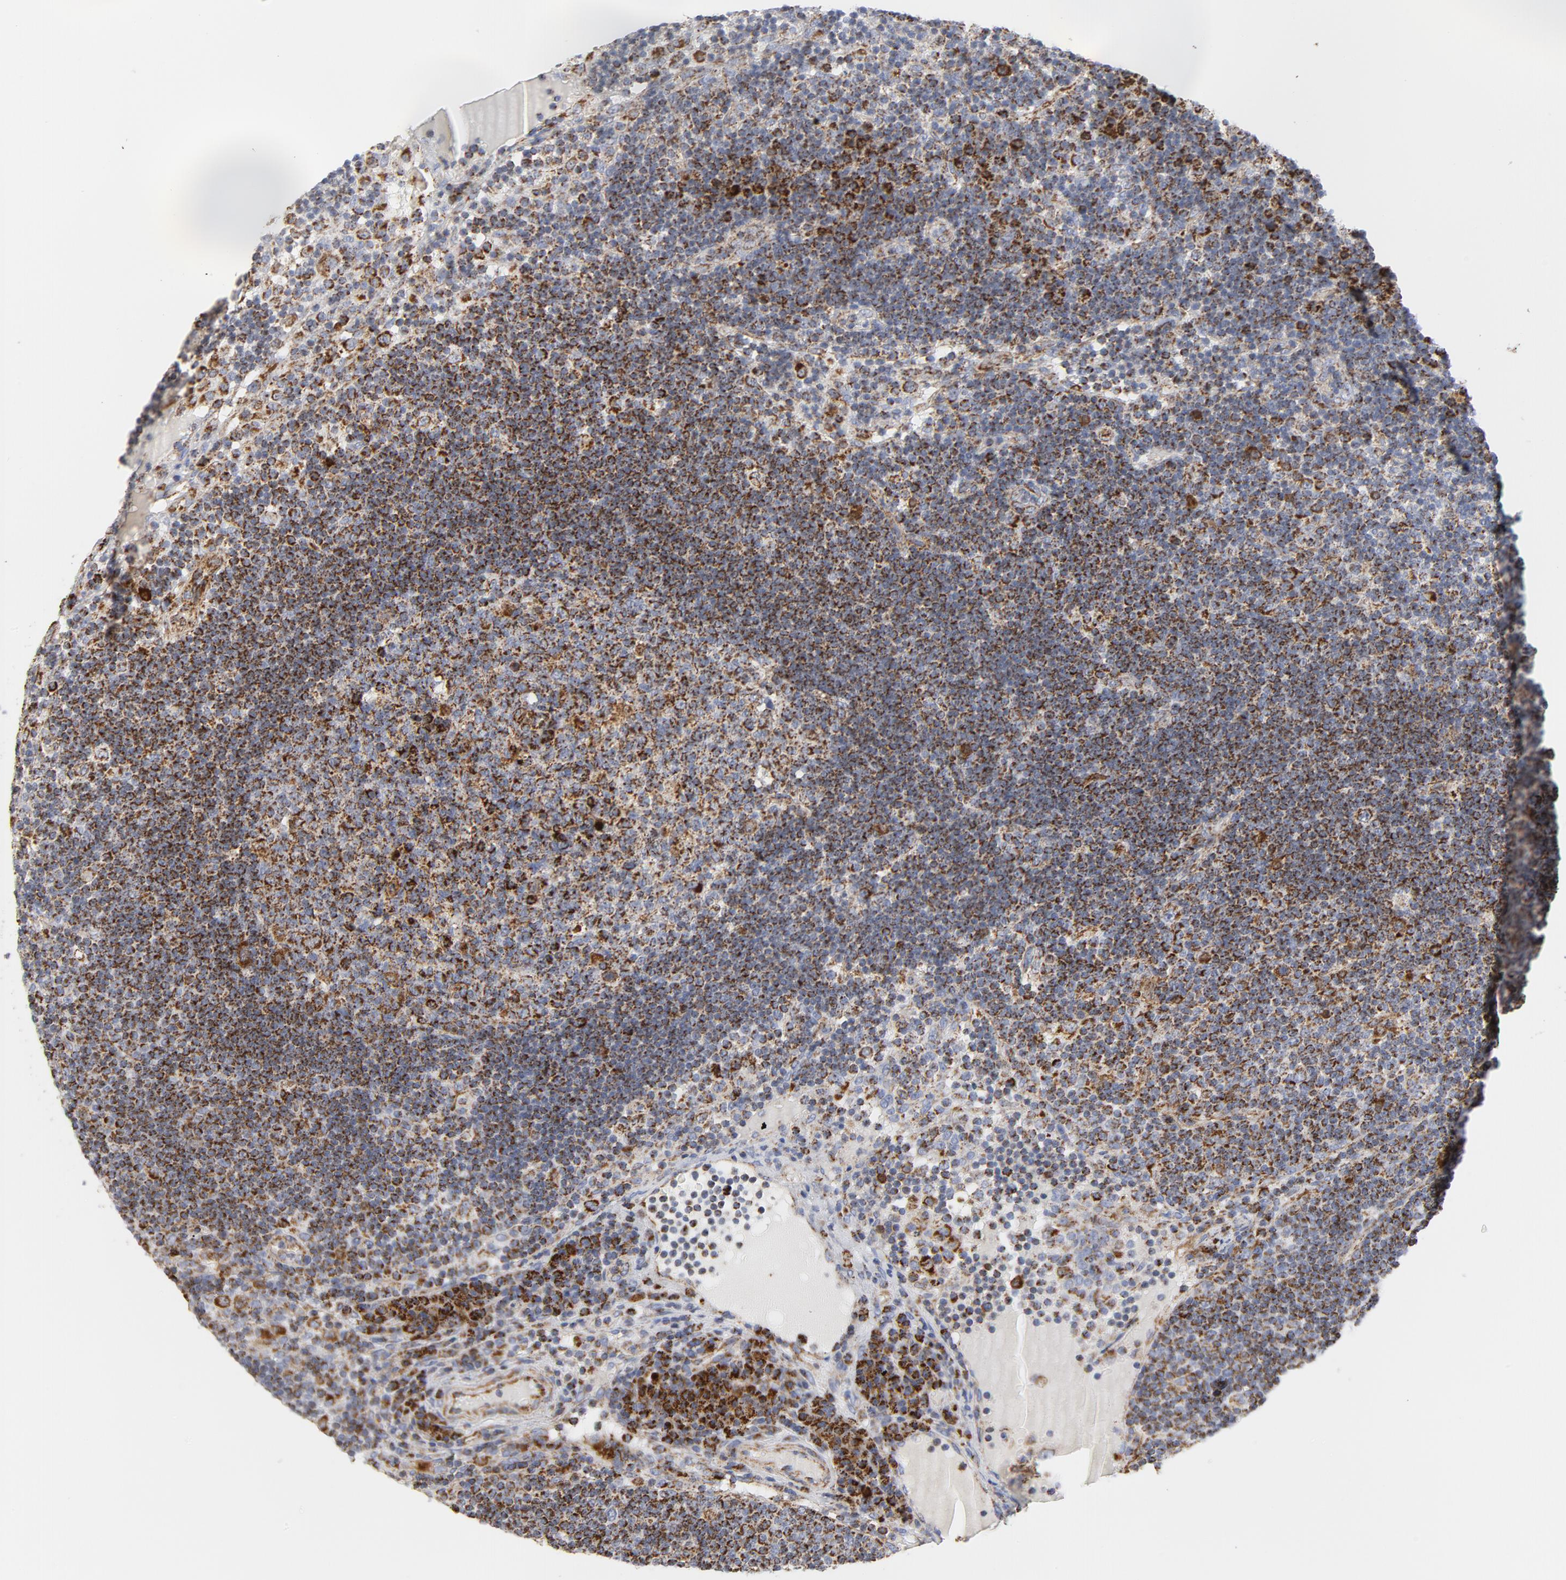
{"staining": {"intensity": "strong", "quantity": ">75%", "location": "cytoplasmic/membranous"}, "tissue": "lymph node", "cell_type": "Germinal center cells", "image_type": "normal", "snomed": [{"axis": "morphology", "description": "Normal tissue, NOS"}, {"axis": "morphology", "description": "Squamous cell carcinoma, metastatic, NOS"}, {"axis": "topography", "description": "Lymph node"}], "caption": "This image exhibits immunohistochemistry (IHC) staining of normal human lymph node, with high strong cytoplasmic/membranous positivity in about >75% of germinal center cells.", "gene": "CYCS", "patient": {"sex": "female", "age": 53}}